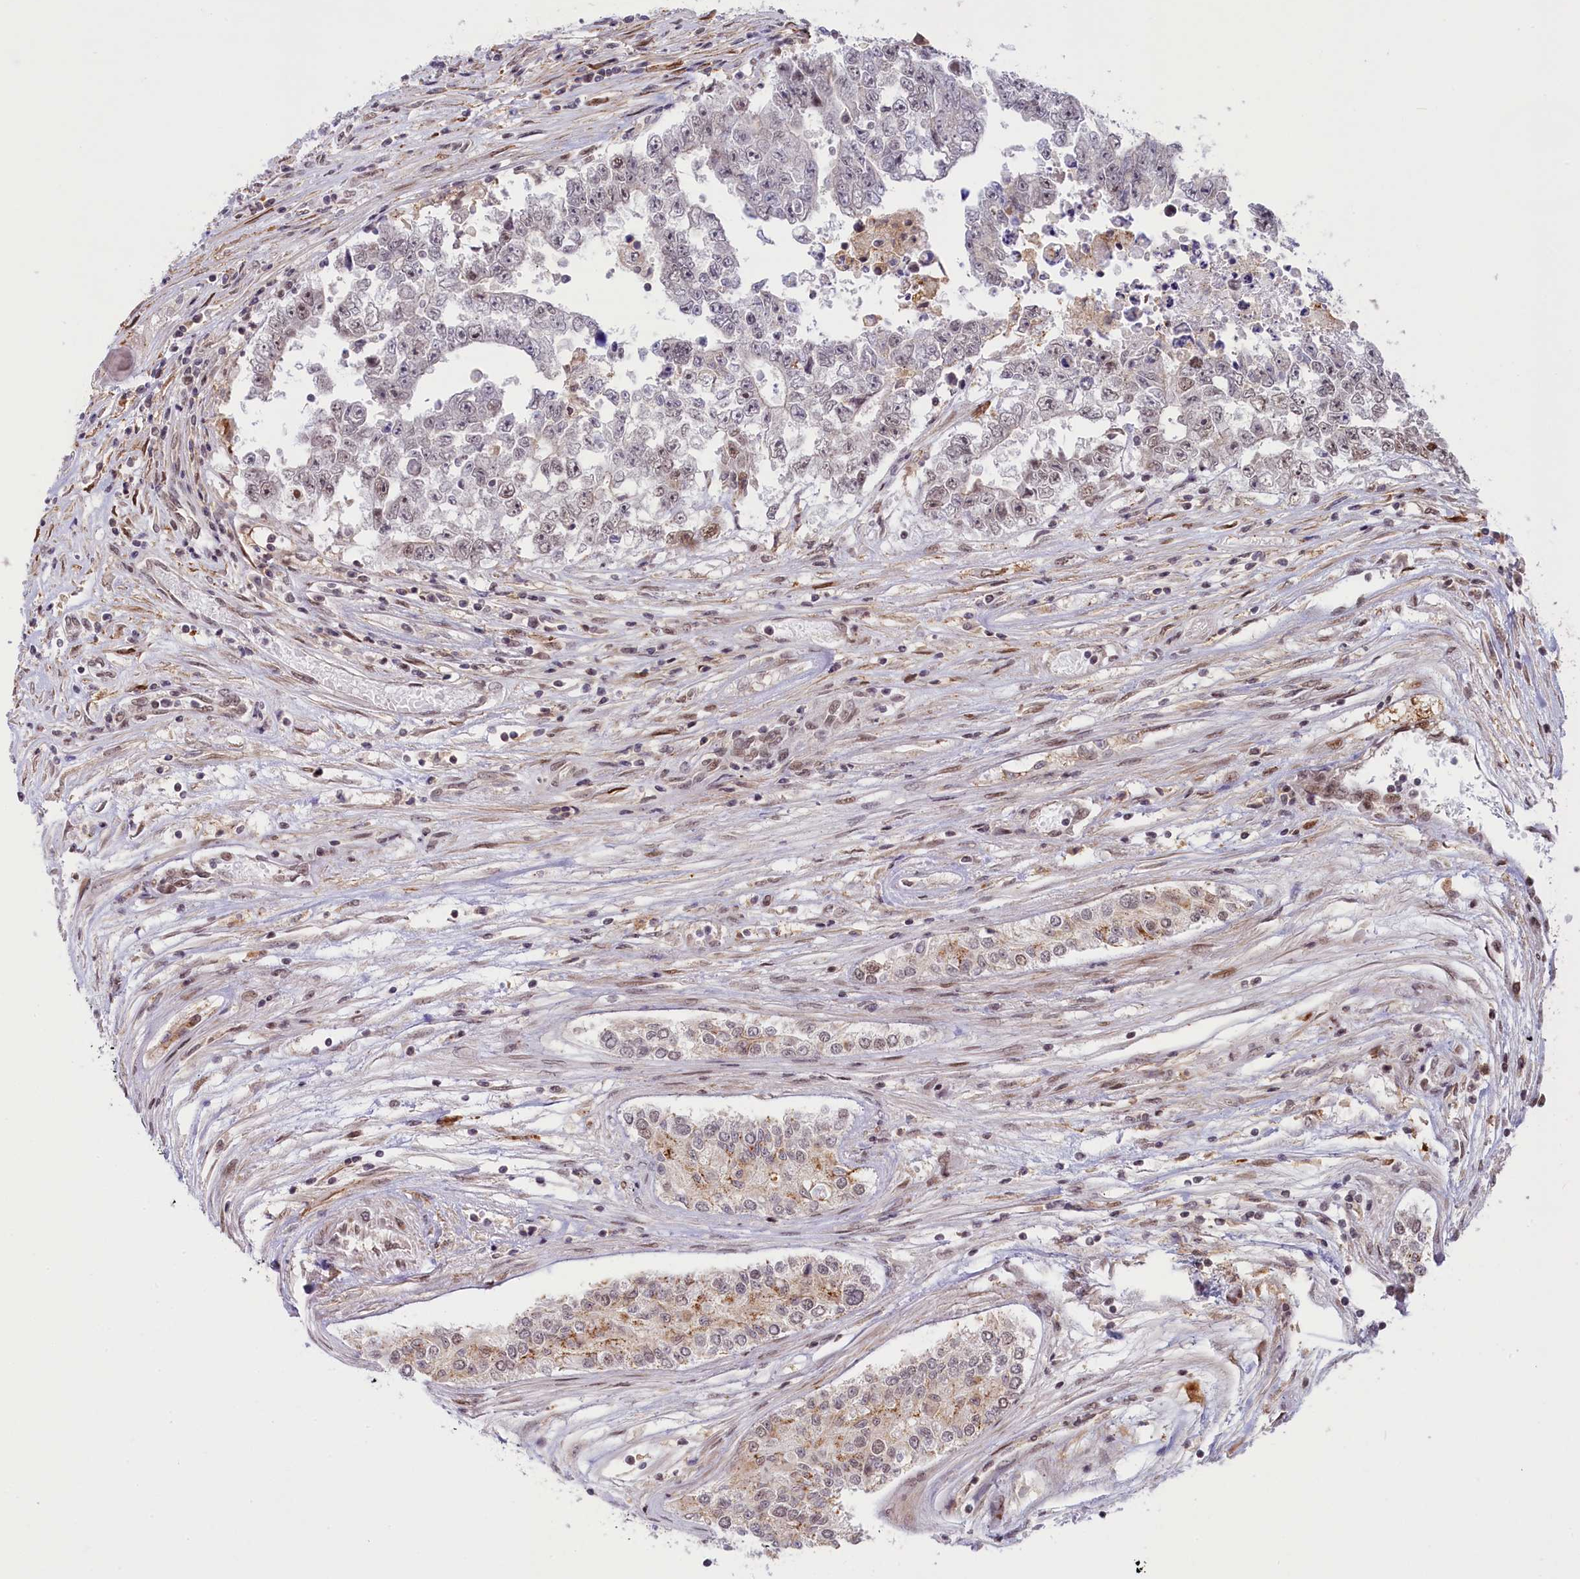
{"staining": {"intensity": "weak", "quantity": "<25%", "location": "nuclear"}, "tissue": "testis cancer", "cell_type": "Tumor cells", "image_type": "cancer", "snomed": [{"axis": "morphology", "description": "Carcinoma, Embryonal, NOS"}, {"axis": "topography", "description": "Testis"}], "caption": "Tumor cells show no significant staining in testis embryonal carcinoma.", "gene": "FCHO1", "patient": {"sex": "male", "age": 25}}